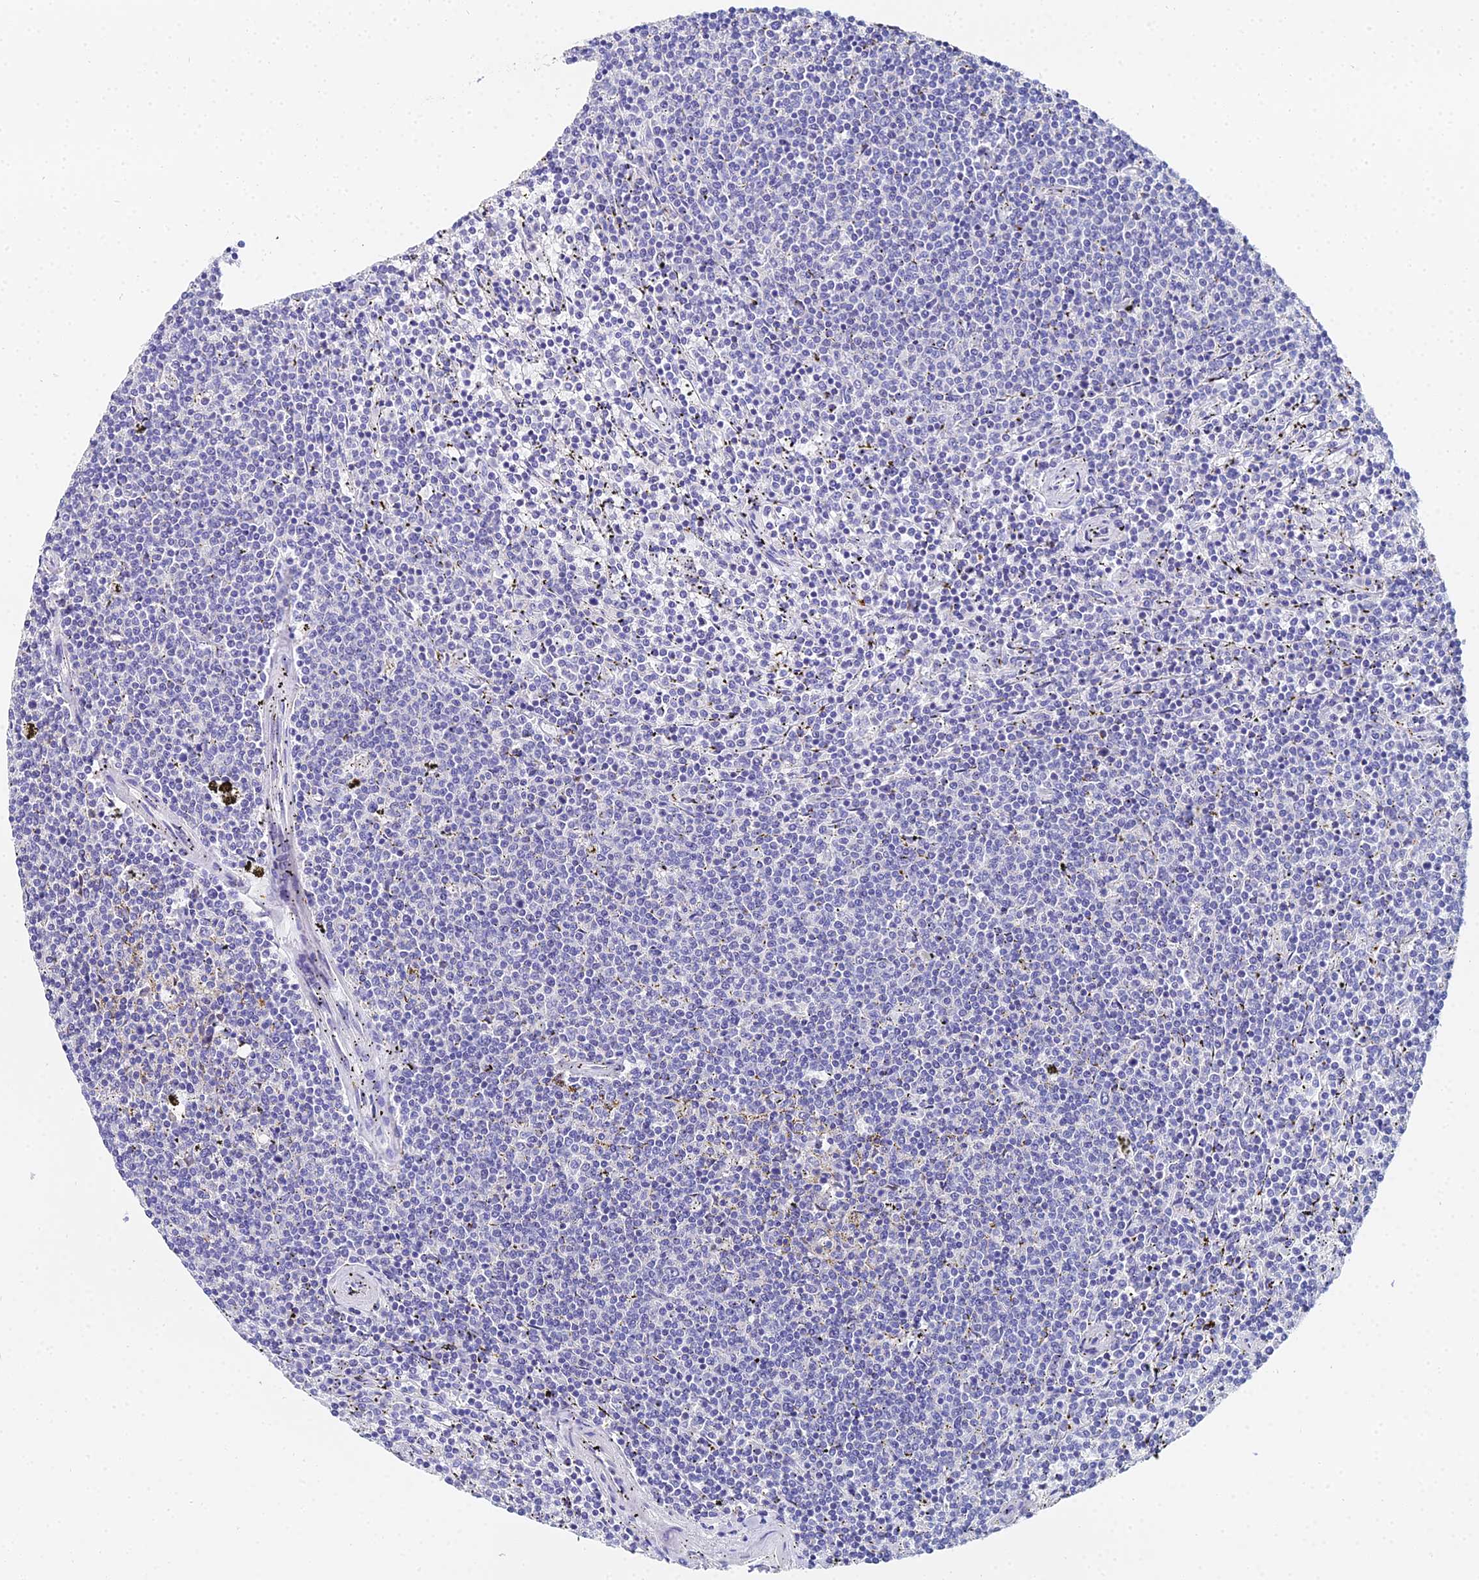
{"staining": {"intensity": "negative", "quantity": "none", "location": "none"}, "tissue": "lymphoma", "cell_type": "Tumor cells", "image_type": "cancer", "snomed": [{"axis": "morphology", "description": "Malignant lymphoma, non-Hodgkin's type, Low grade"}, {"axis": "topography", "description": "Spleen"}], "caption": "The histopathology image displays no significant expression in tumor cells of low-grade malignant lymphoma, non-Hodgkin's type. (DAB (3,3'-diaminobenzidine) IHC with hematoxylin counter stain).", "gene": "OCM", "patient": {"sex": "female", "age": 50}}